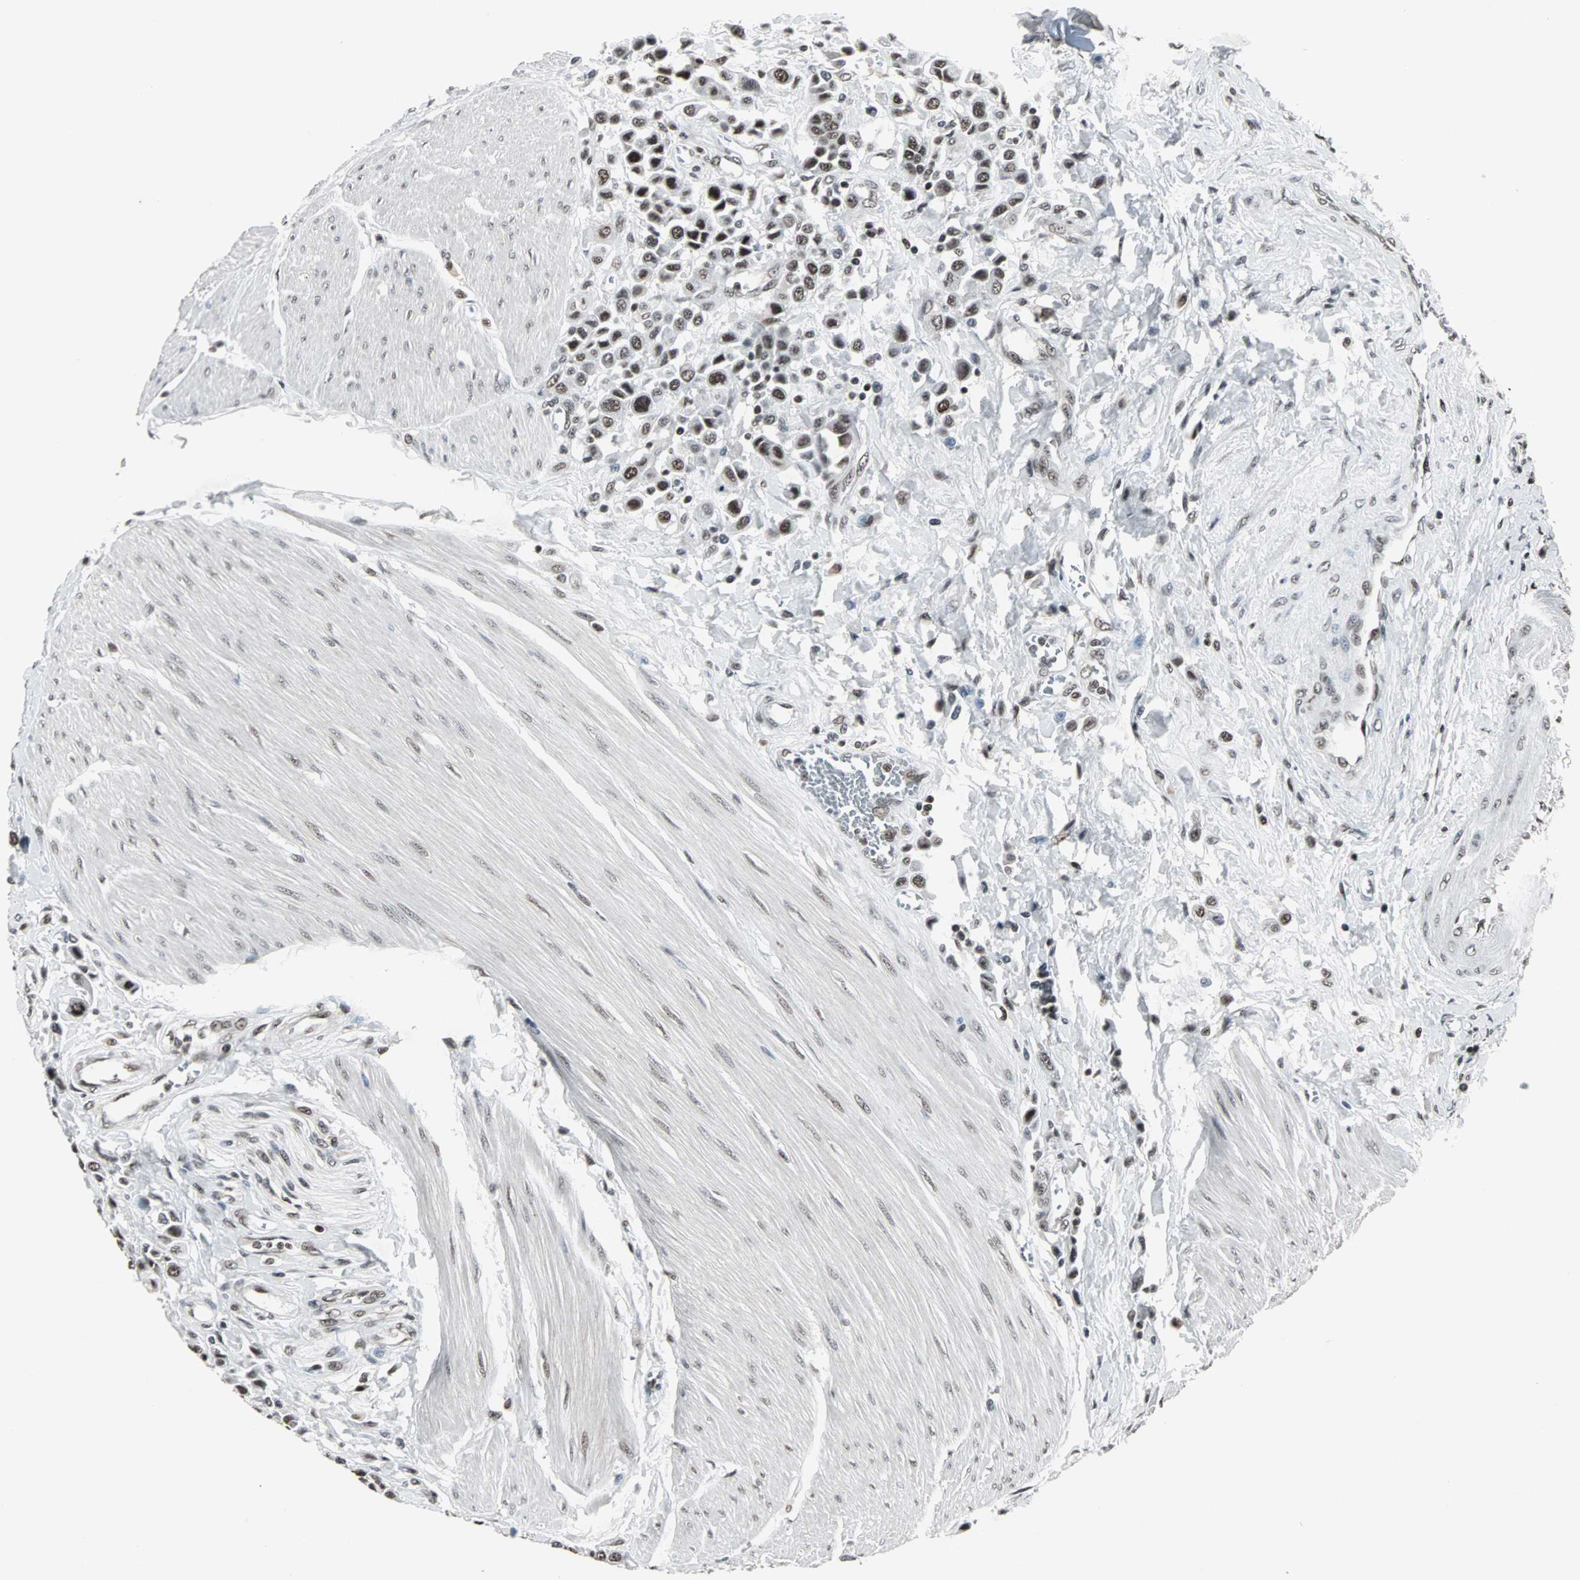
{"staining": {"intensity": "strong", "quantity": ">75%", "location": "nuclear"}, "tissue": "urothelial cancer", "cell_type": "Tumor cells", "image_type": "cancer", "snomed": [{"axis": "morphology", "description": "Urothelial carcinoma, High grade"}, {"axis": "topography", "description": "Urinary bladder"}], "caption": "Protein staining of urothelial carcinoma (high-grade) tissue reveals strong nuclear expression in about >75% of tumor cells.", "gene": "PNKP", "patient": {"sex": "male", "age": 50}}